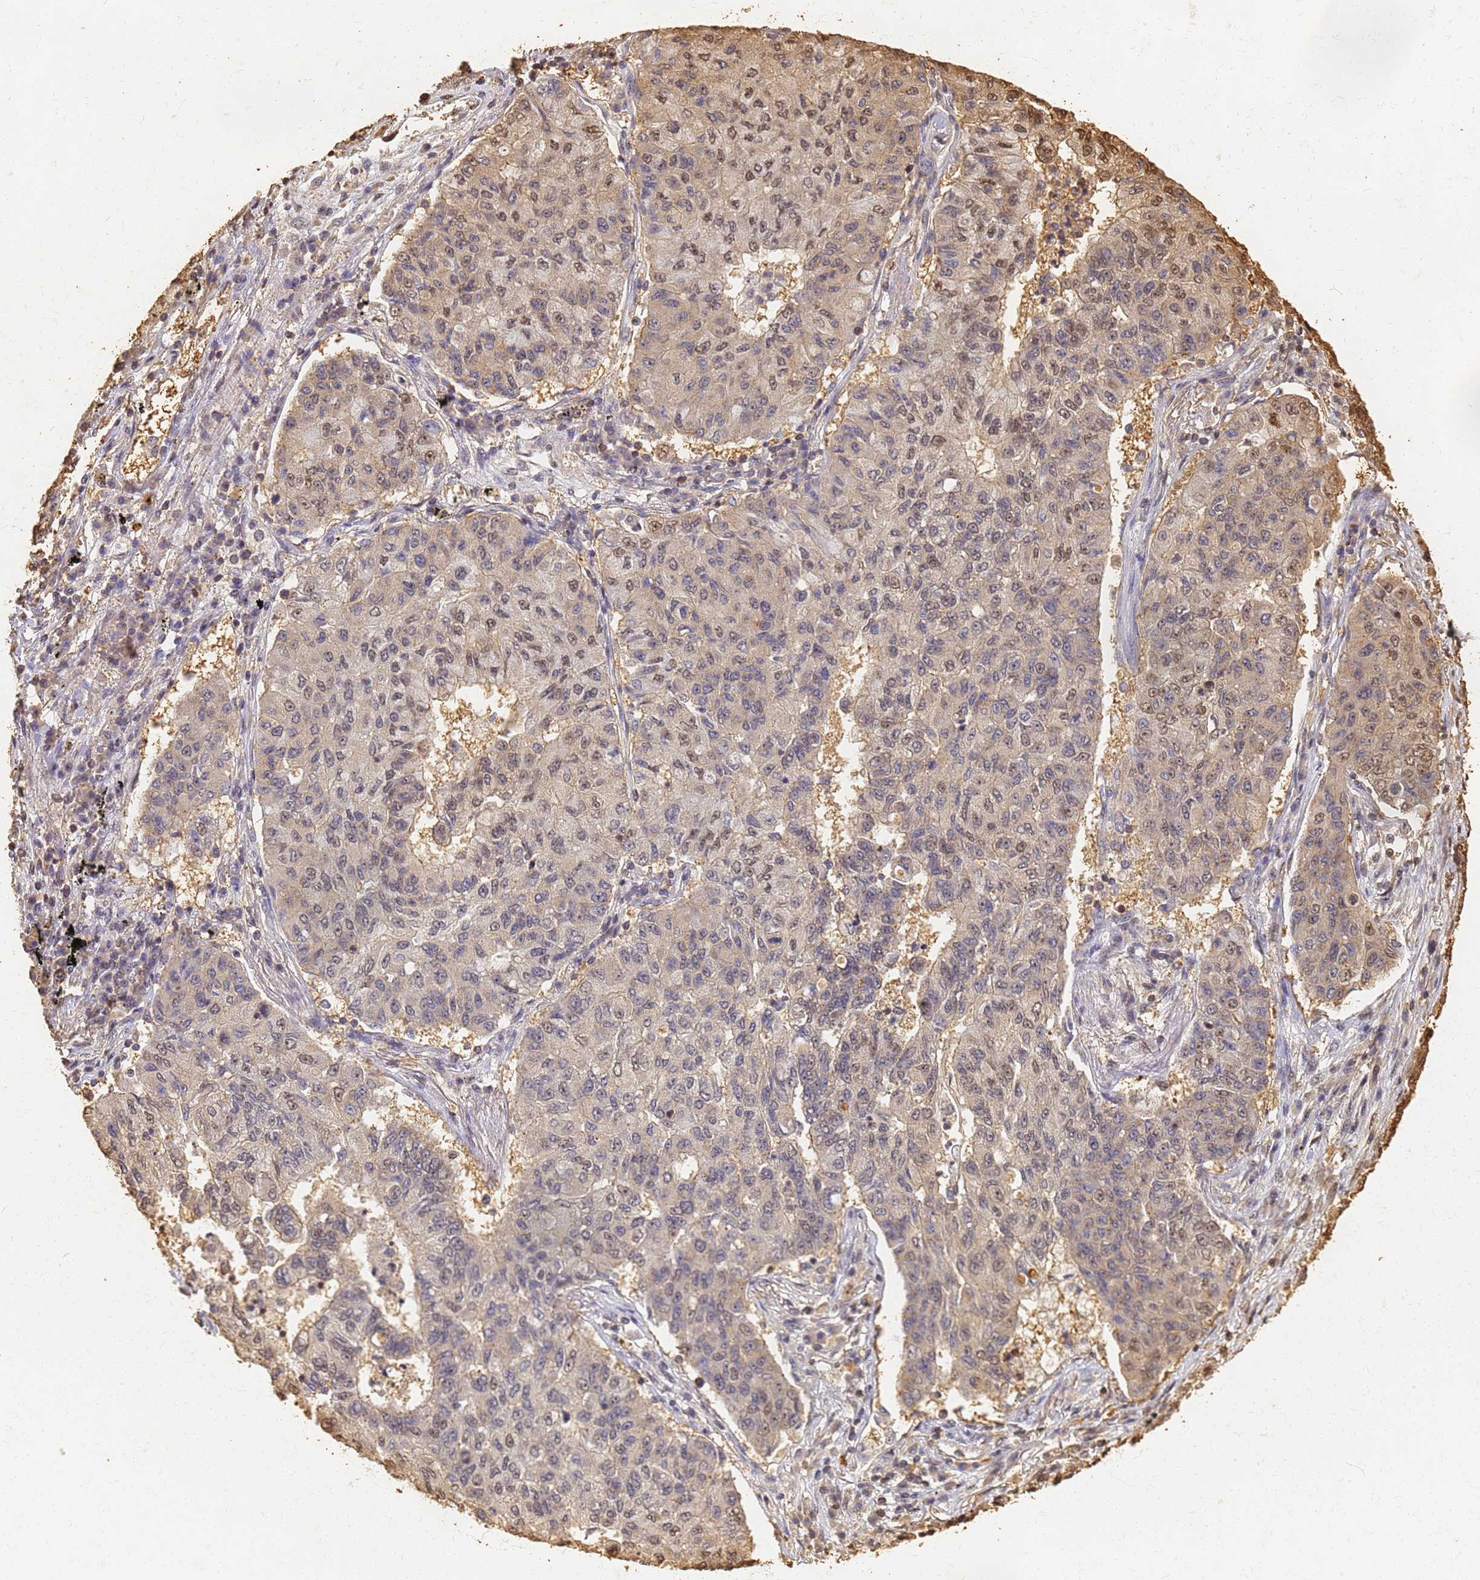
{"staining": {"intensity": "moderate", "quantity": "<25%", "location": "nuclear"}, "tissue": "lung cancer", "cell_type": "Tumor cells", "image_type": "cancer", "snomed": [{"axis": "morphology", "description": "Squamous cell carcinoma, NOS"}, {"axis": "topography", "description": "Lung"}], "caption": "Squamous cell carcinoma (lung) tissue shows moderate nuclear positivity in approximately <25% of tumor cells Using DAB (3,3'-diaminobenzidine) (brown) and hematoxylin (blue) stains, captured at high magnification using brightfield microscopy.", "gene": "JAK2", "patient": {"sex": "male", "age": 74}}